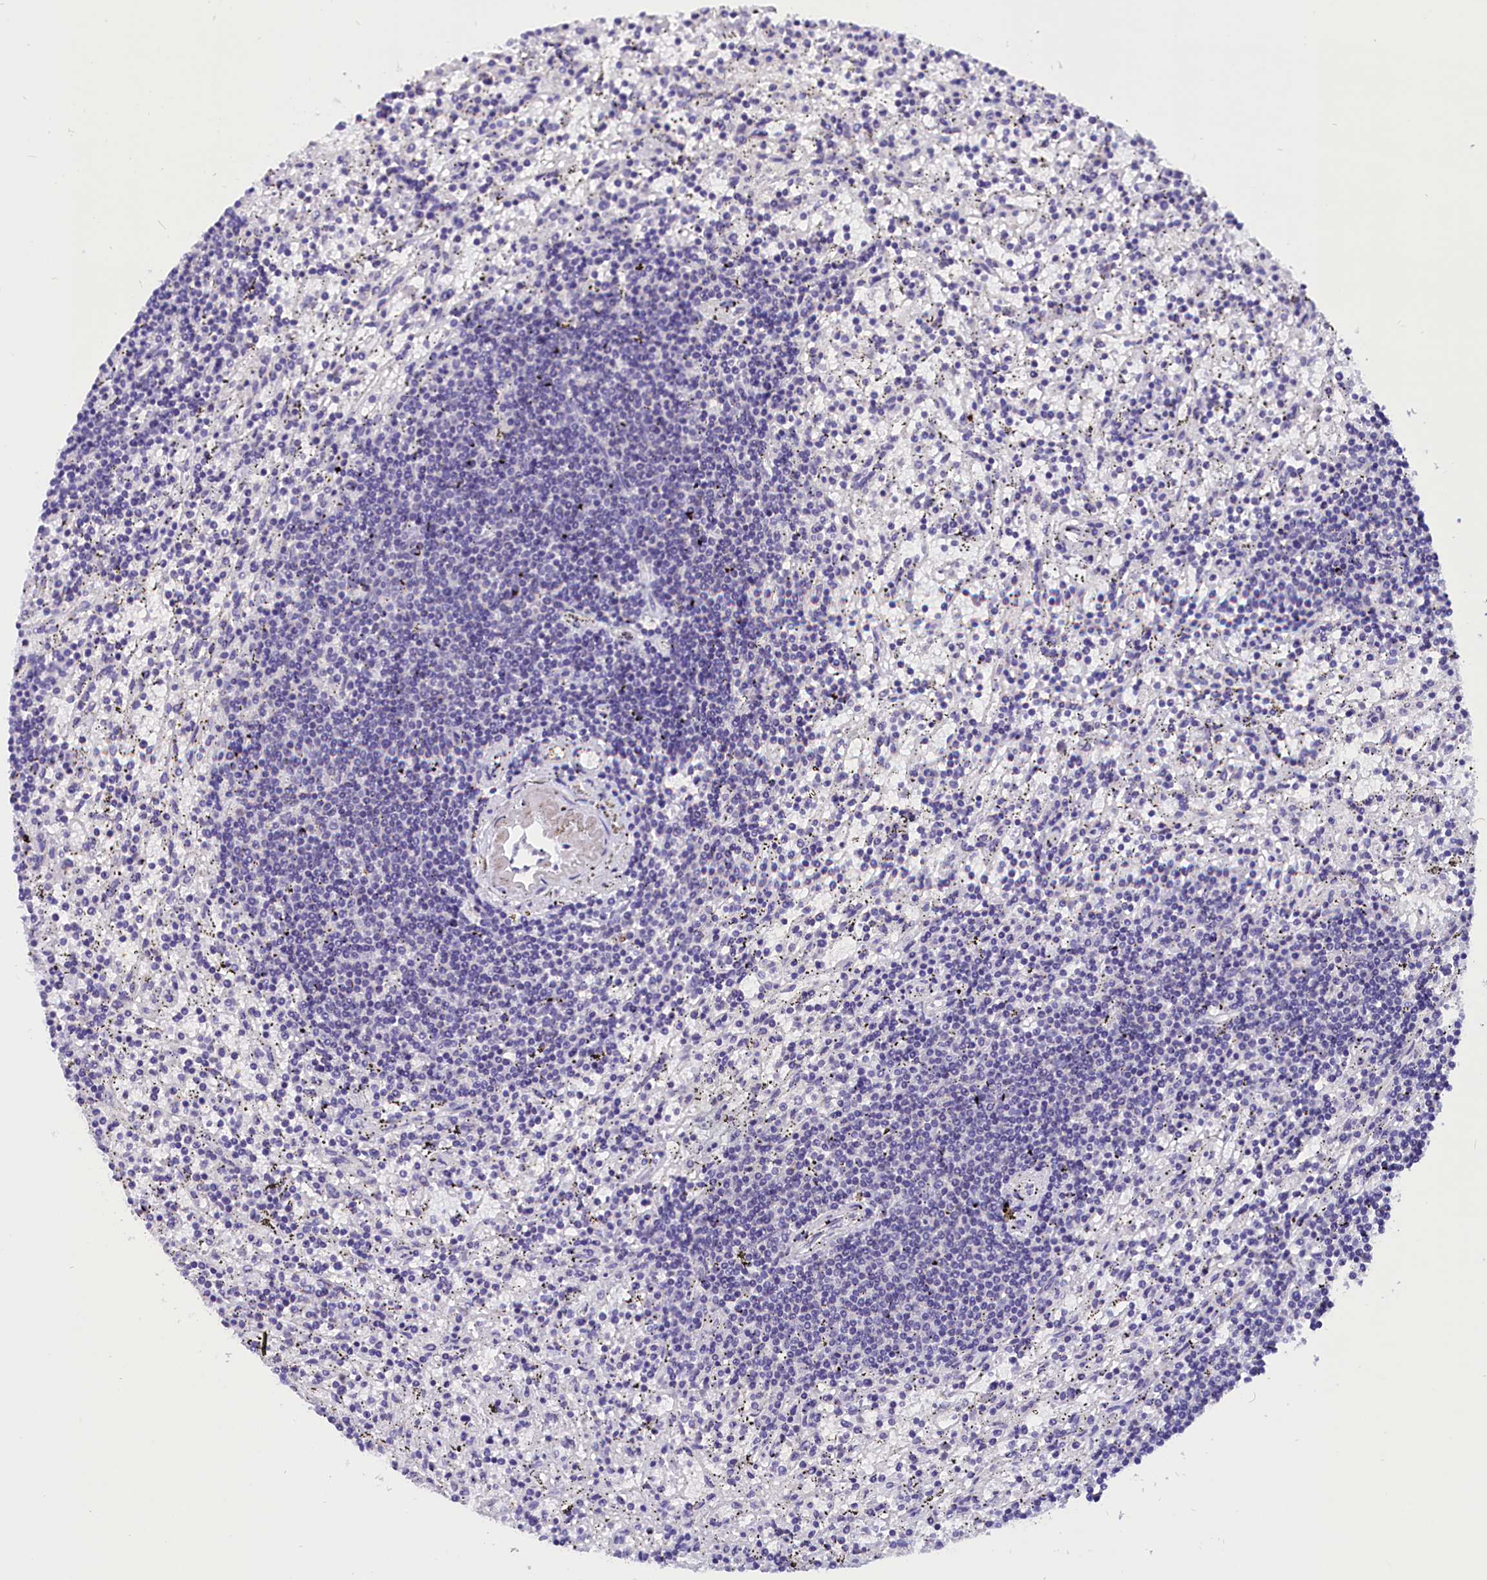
{"staining": {"intensity": "negative", "quantity": "none", "location": "none"}, "tissue": "lymphoma", "cell_type": "Tumor cells", "image_type": "cancer", "snomed": [{"axis": "morphology", "description": "Malignant lymphoma, non-Hodgkin's type, Low grade"}, {"axis": "topography", "description": "Spleen"}], "caption": "There is no significant staining in tumor cells of low-grade malignant lymphoma, non-Hodgkin's type.", "gene": "ABAT", "patient": {"sex": "male", "age": 76}}